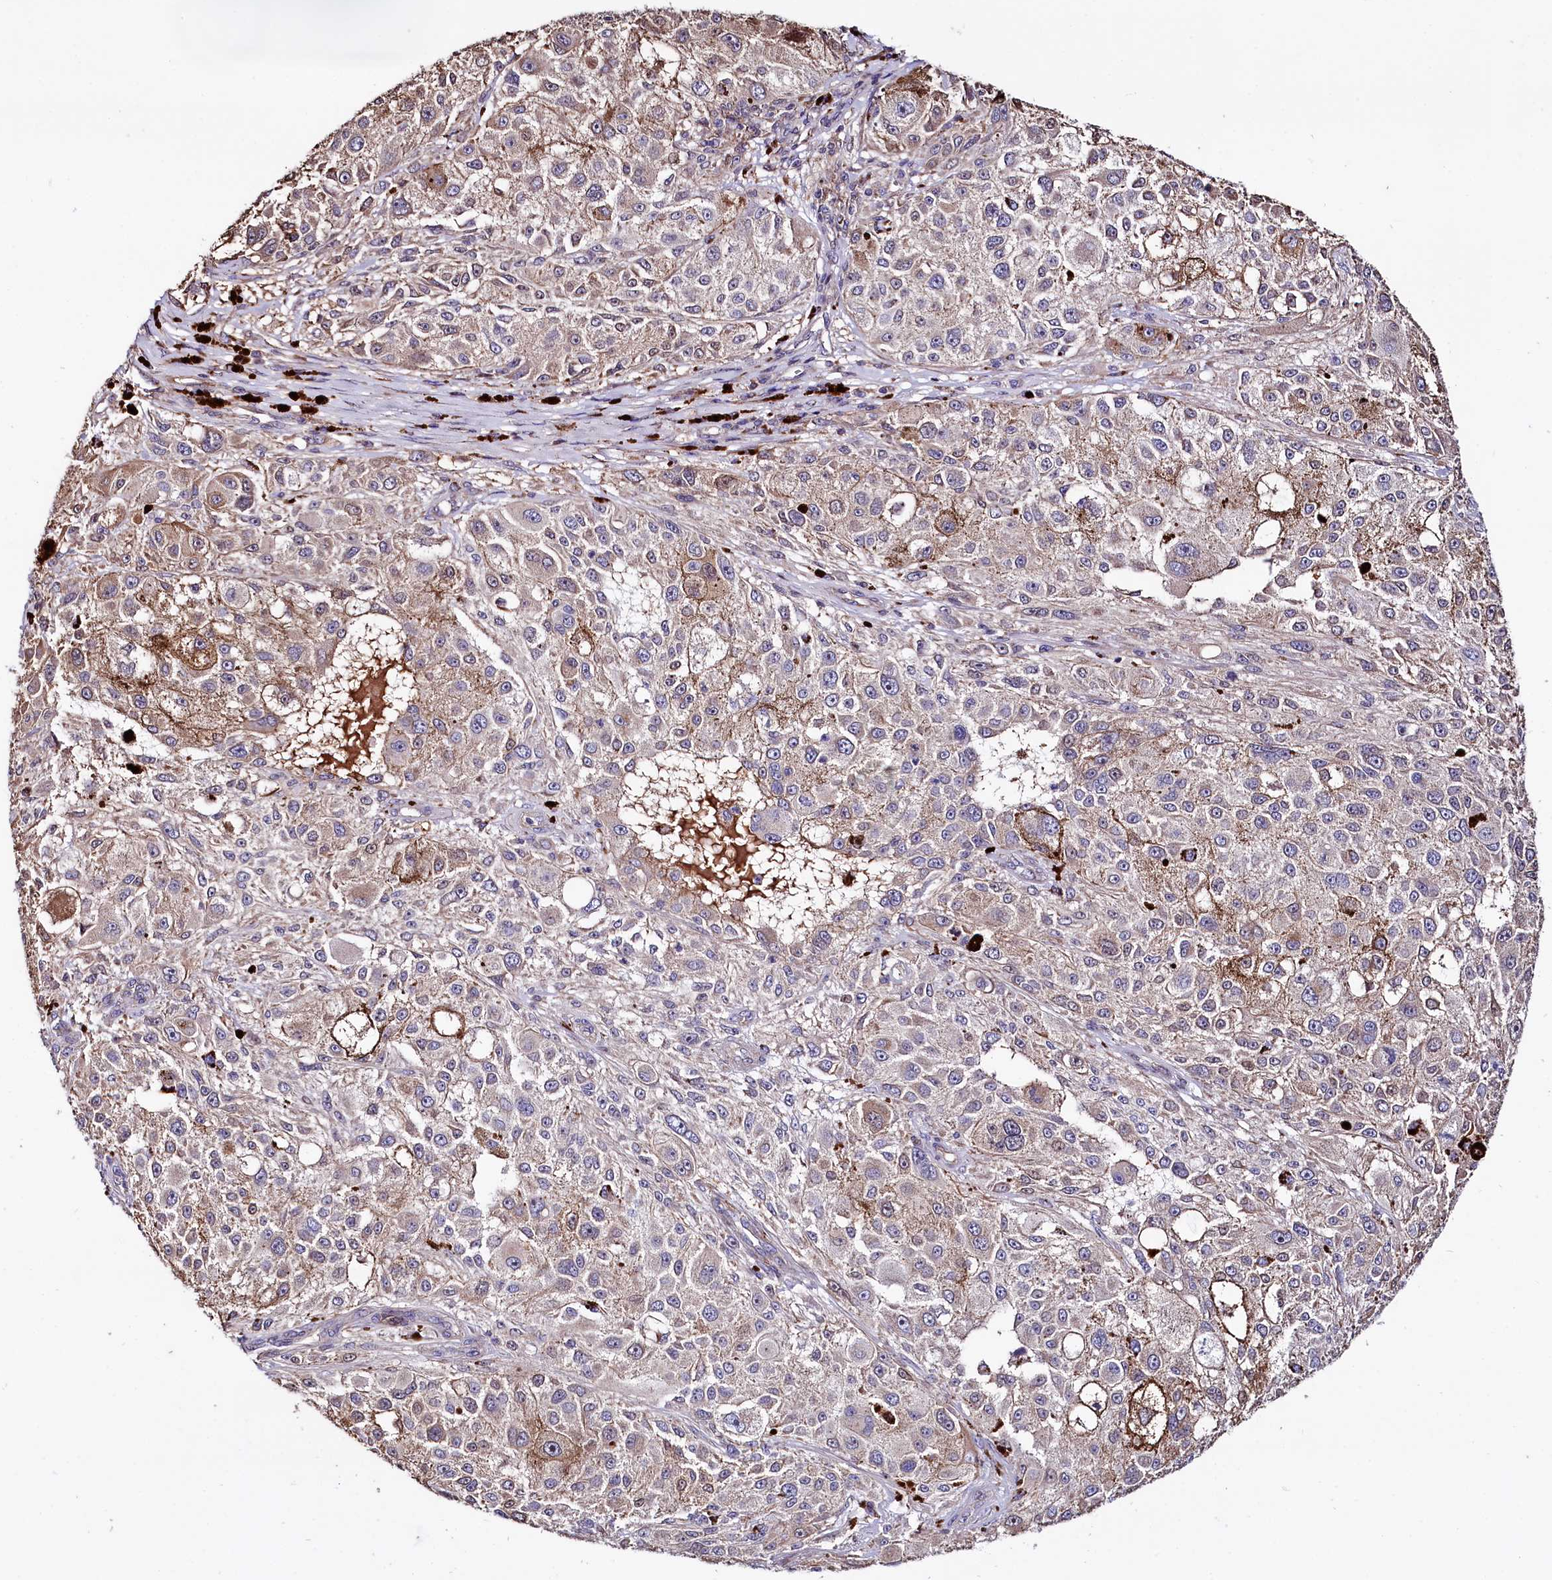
{"staining": {"intensity": "moderate", "quantity": "<25%", "location": "cytoplasmic/membranous"}, "tissue": "melanoma", "cell_type": "Tumor cells", "image_type": "cancer", "snomed": [{"axis": "morphology", "description": "Necrosis, NOS"}, {"axis": "morphology", "description": "Malignant melanoma, NOS"}, {"axis": "topography", "description": "Skin"}], "caption": "This is a micrograph of IHC staining of malignant melanoma, which shows moderate positivity in the cytoplasmic/membranous of tumor cells.", "gene": "RPUSD3", "patient": {"sex": "female", "age": 87}}